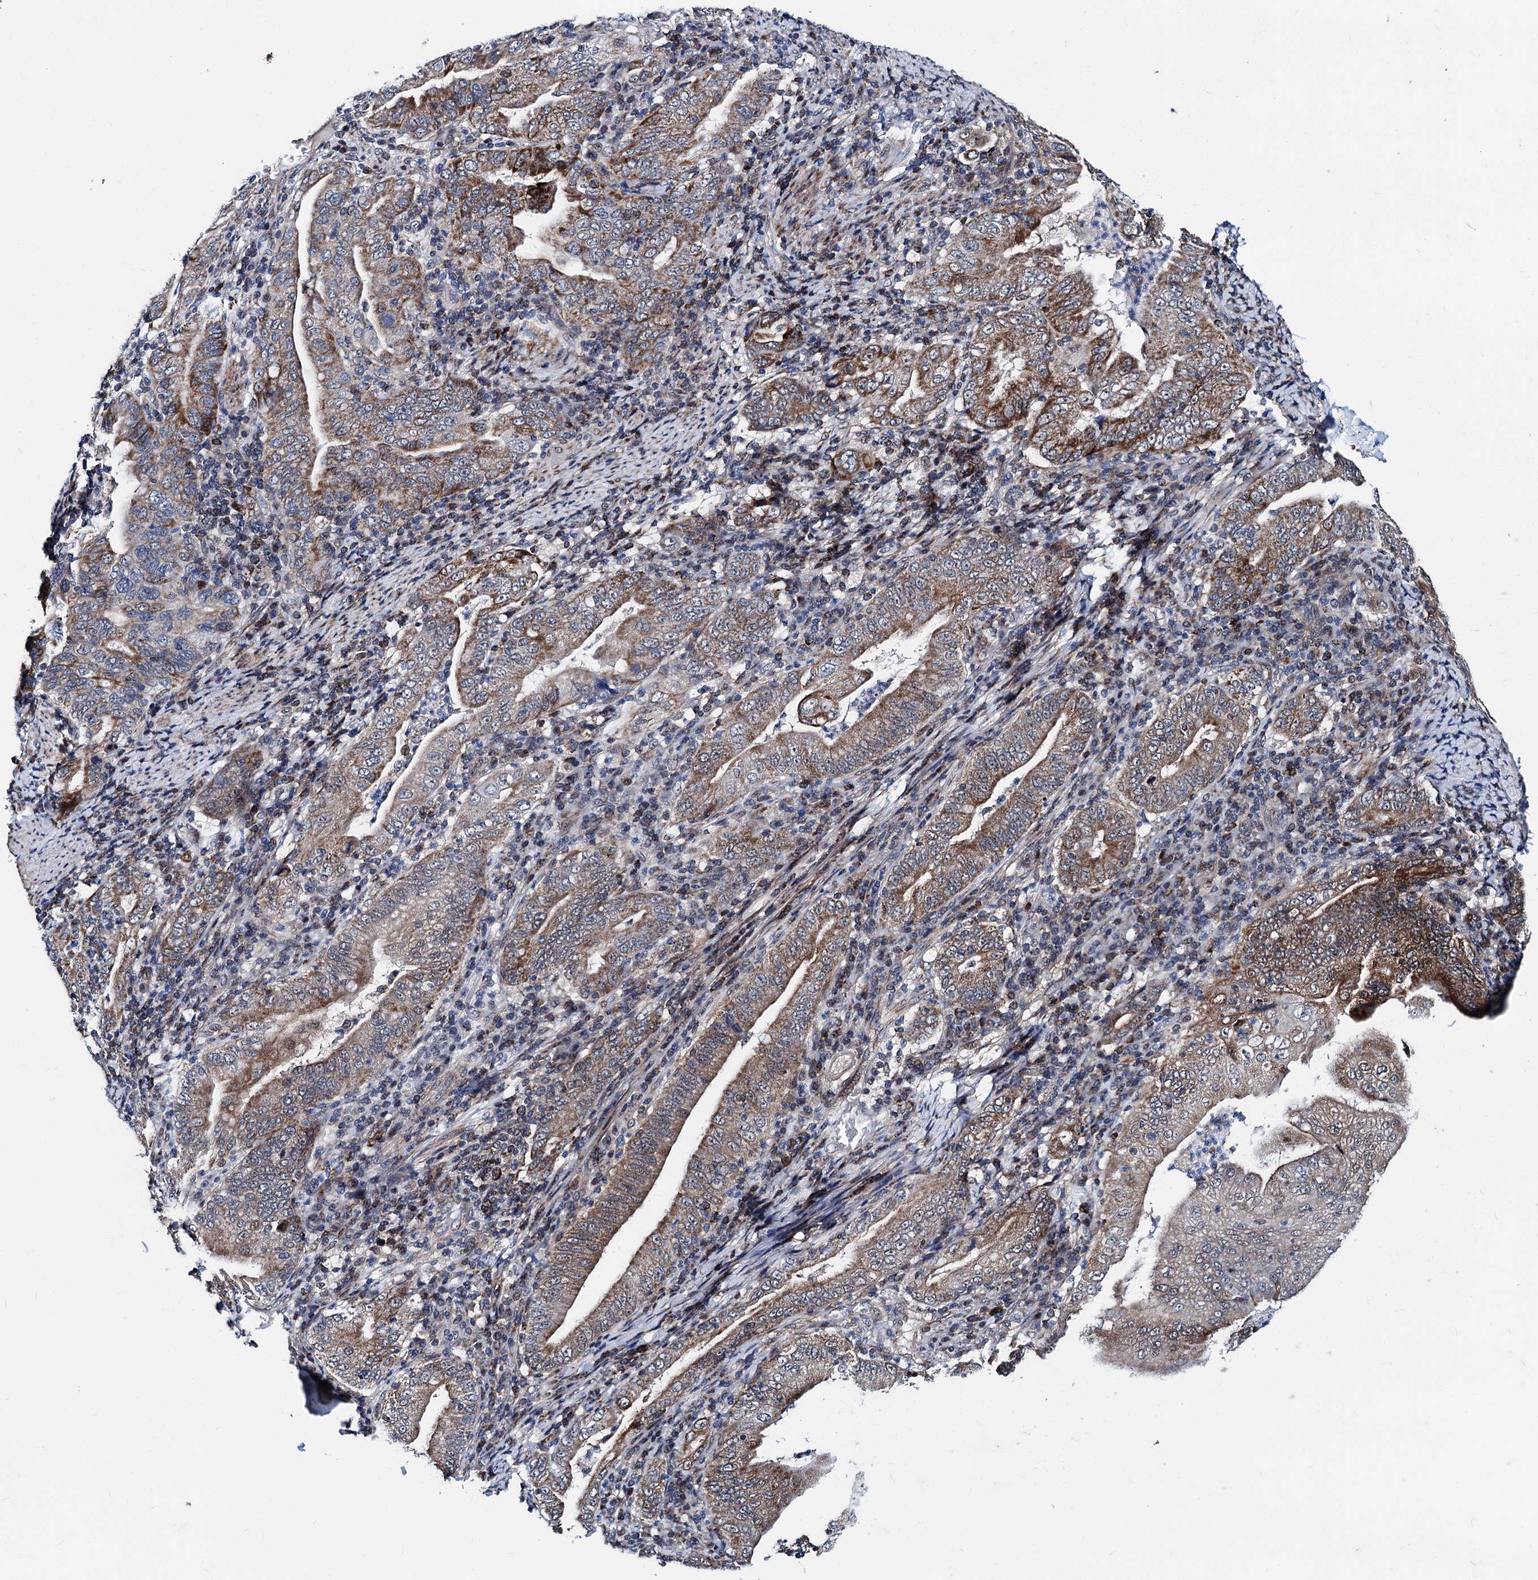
{"staining": {"intensity": "moderate", "quantity": ">75%", "location": "cytoplasmic/membranous"}, "tissue": "stomach cancer", "cell_type": "Tumor cells", "image_type": "cancer", "snomed": [{"axis": "morphology", "description": "Normal tissue, NOS"}, {"axis": "morphology", "description": "Adenocarcinoma, NOS"}, {"axis": "topography", "description": "Esophagus"}, {"axis": "topography", "description": "Stomach, upper"}, {"axis": "topography", "description": "Peripheral nerve tissue"}], "caption": "Protein staining by immunohistochemistry shows moderate cytoplasmic/membranous staining in about >75% of tumor cells in stomach cancer.", "gene": "COA4", "patient": {"sex": "male", "age": 62}}